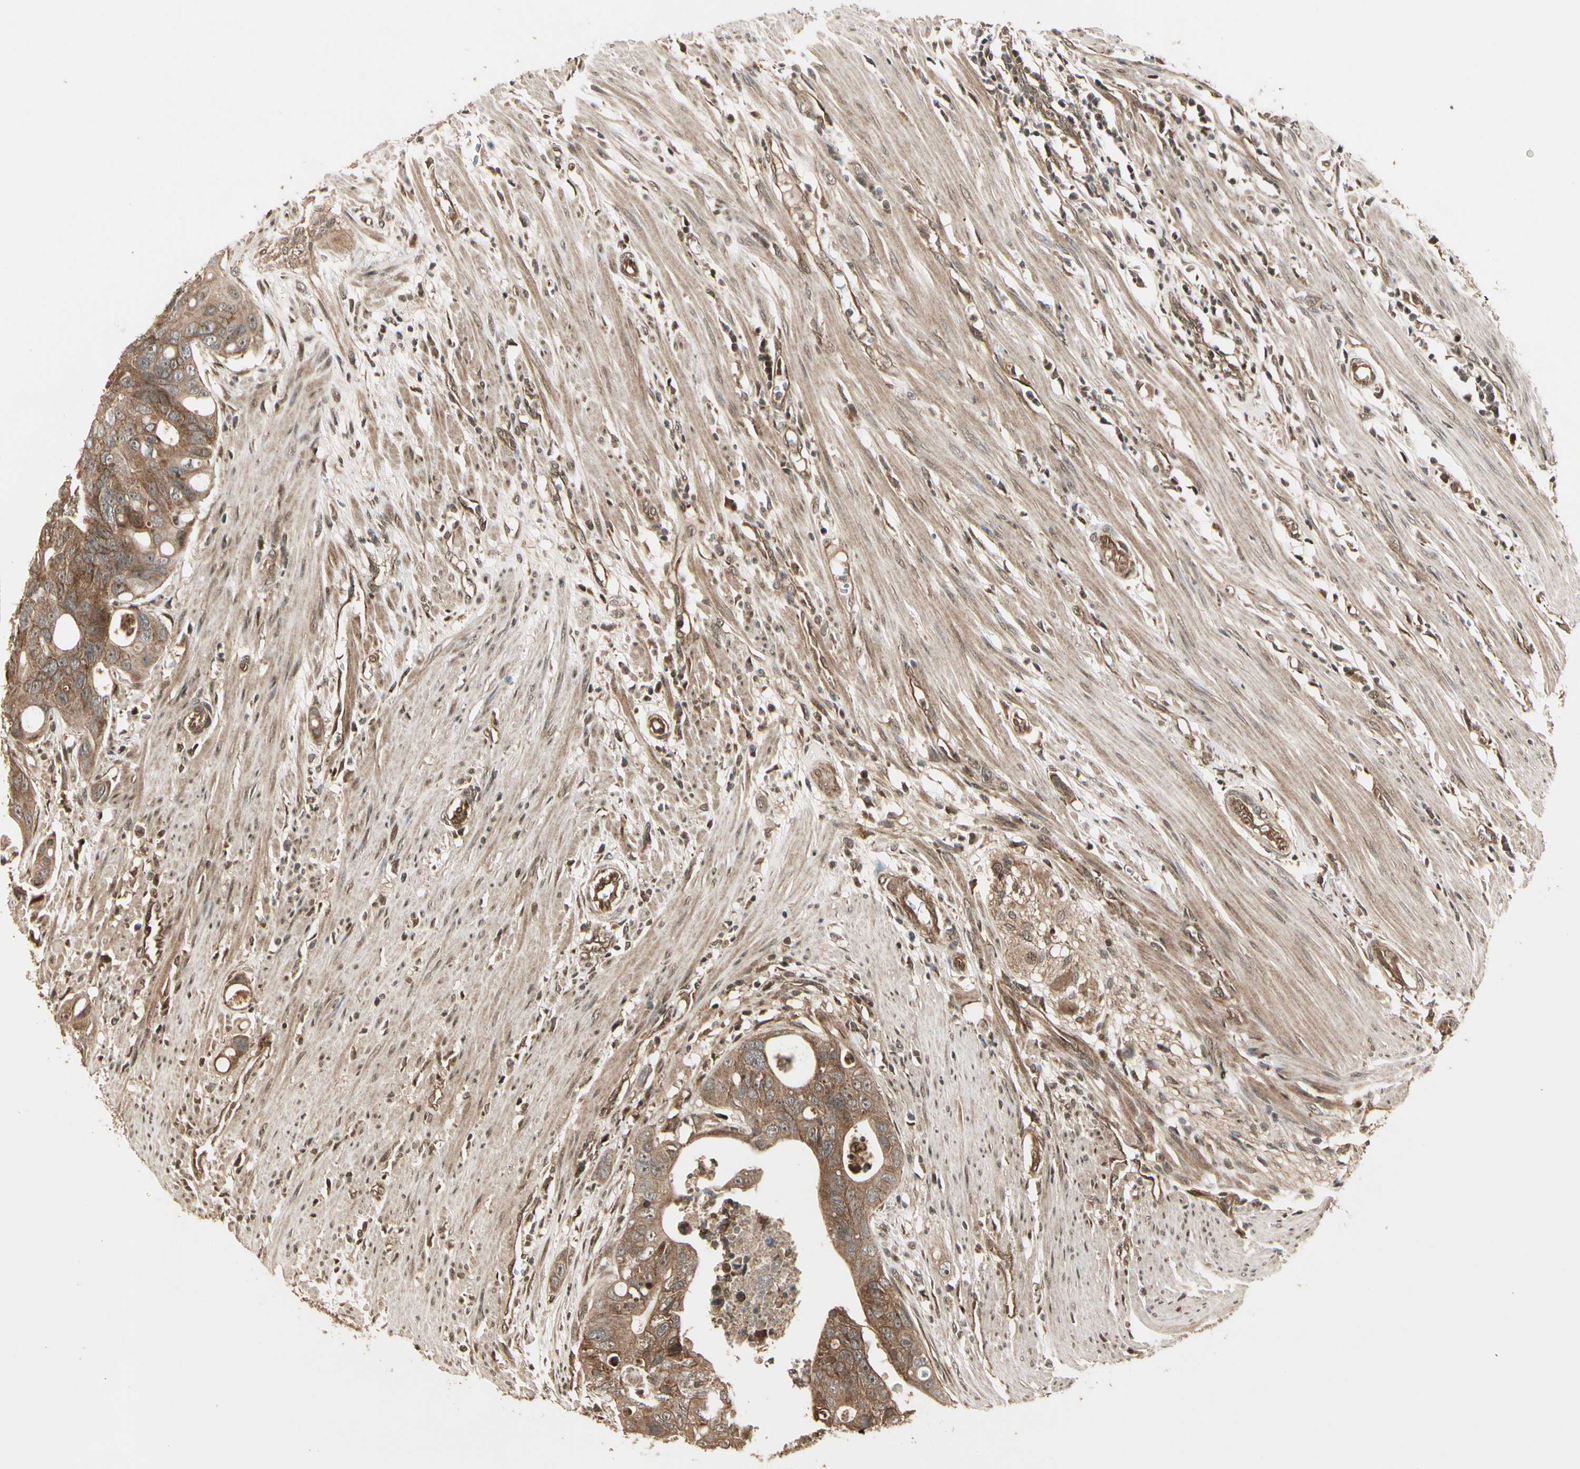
{"staining": {"intensity": "moderate", "quantity": ">75%", "location": "cytoplasmic/membranous"}, "tissue": "colorectal cancer", "cell_type": "Tumor cells", "image_type": "cancer", "snomed": [{"axis": "morphology", "description": "Adenocarcinoma, NOS"}, {"axis": "topography", "description": "Colon"}], "caption": "The photomicrograph demonstrates staining of colorectal cancer (adenocarcinoma), revealing moderate cytoplasmic/membranous protein staining (brown color) within tumor cells.", "gene": "GLUL", "patient": {"sex": "female", "age": 57}}